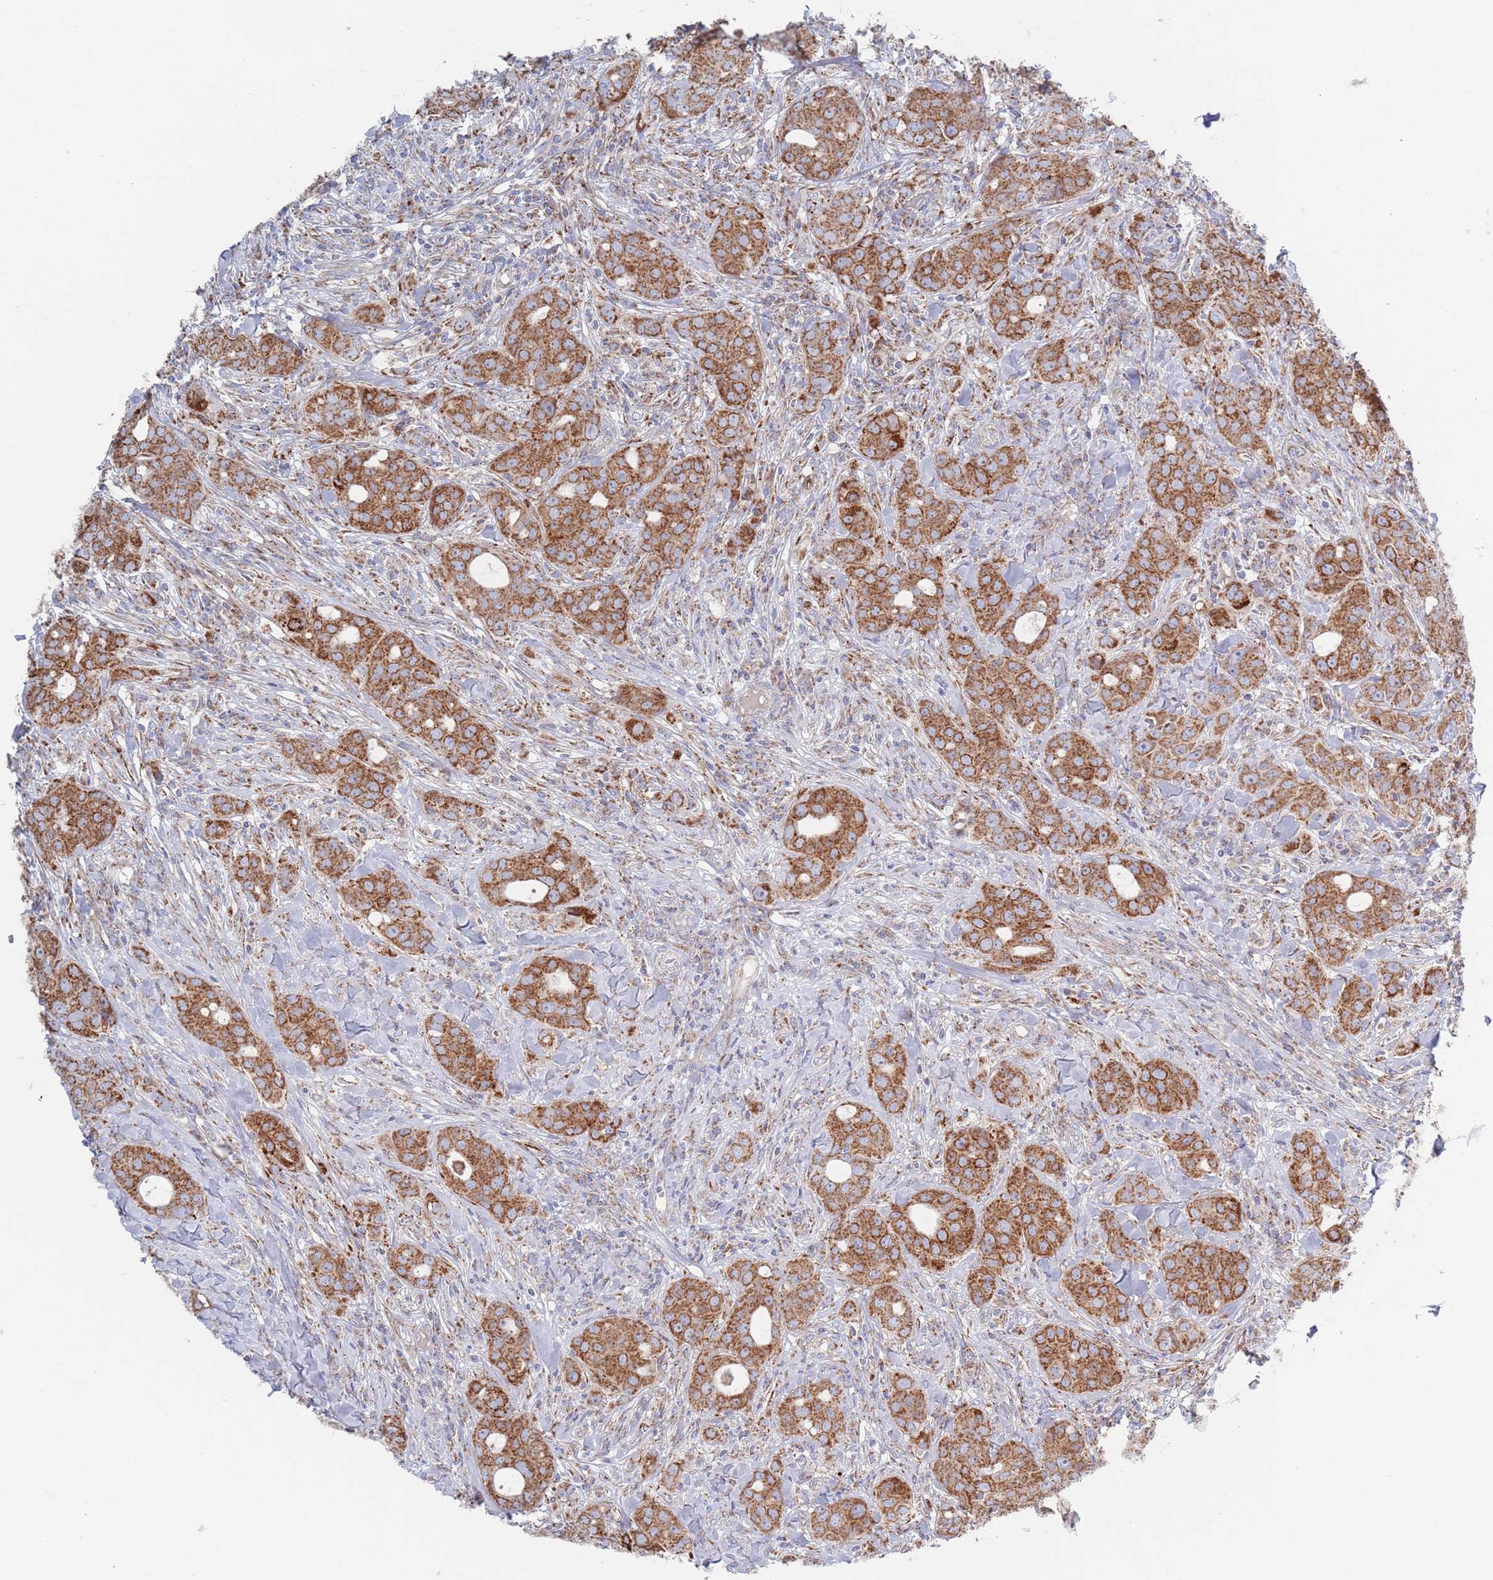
{"staining": {"intensity": "strong", "quantity": ">75%", "location": "cytoplasmic/membranous"}, "tissue": "breast cancer", "cell_type": "Tumor cells", "image_type": "cancer", "snomed": [{"axis": "morphology", "description": "Duct carcinoma"}, {"axis": "topography", "description": "Breast"}], "caption": "Breast cancer (intraductal carcinoma) stained with IHC shows strong cytoplasmic/membranous staining in approximately >75% of tumor cells. (DAB = brown stain, brightfield microscopy at high magnification).", "gene": "CHCHD6", "patient": {"sex": "female", "age": 43}}